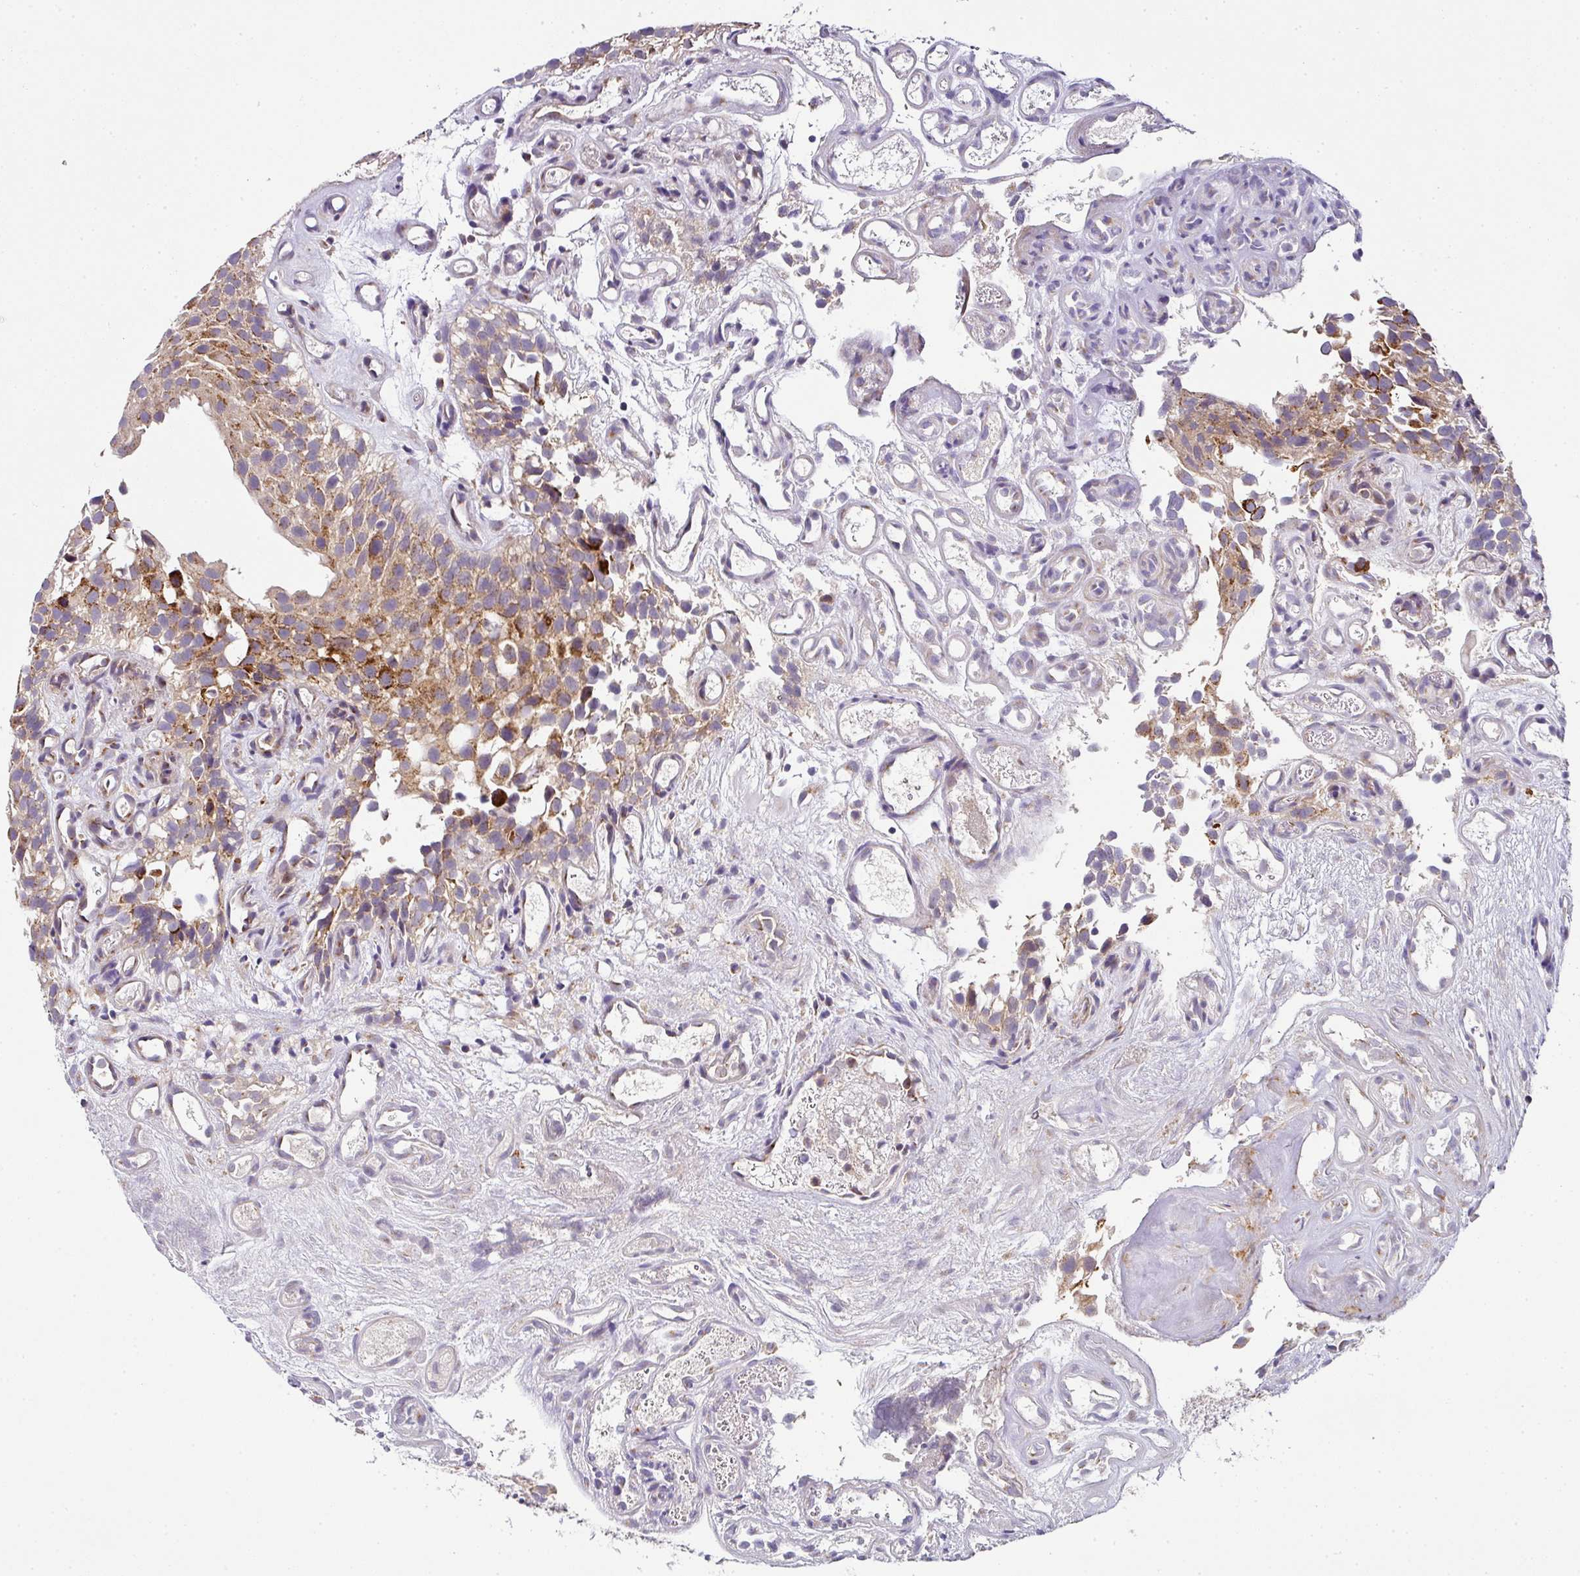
{"staining": {"intensity": "moderate", "quantity": ">75%", "location": "cytoplasmic/membranous"}, "tissue": "urothelial cancer", "cell_type": "Tumor cells", "image_type": "cancer", "snomed": [{"axis": "morphology", "description": "Urothelial carcinoma, NOS"}, {"axis": "topography", "description": "Urinary bladder"}], "caption": "Human transitional cell carcinoma stained for a protein (brown) displays moderate cytoplasmic/membranous positive staining in about >75% of tumor cells.", "gene": "SKIC2", "patient": {"sex": "male", "age": 87}}